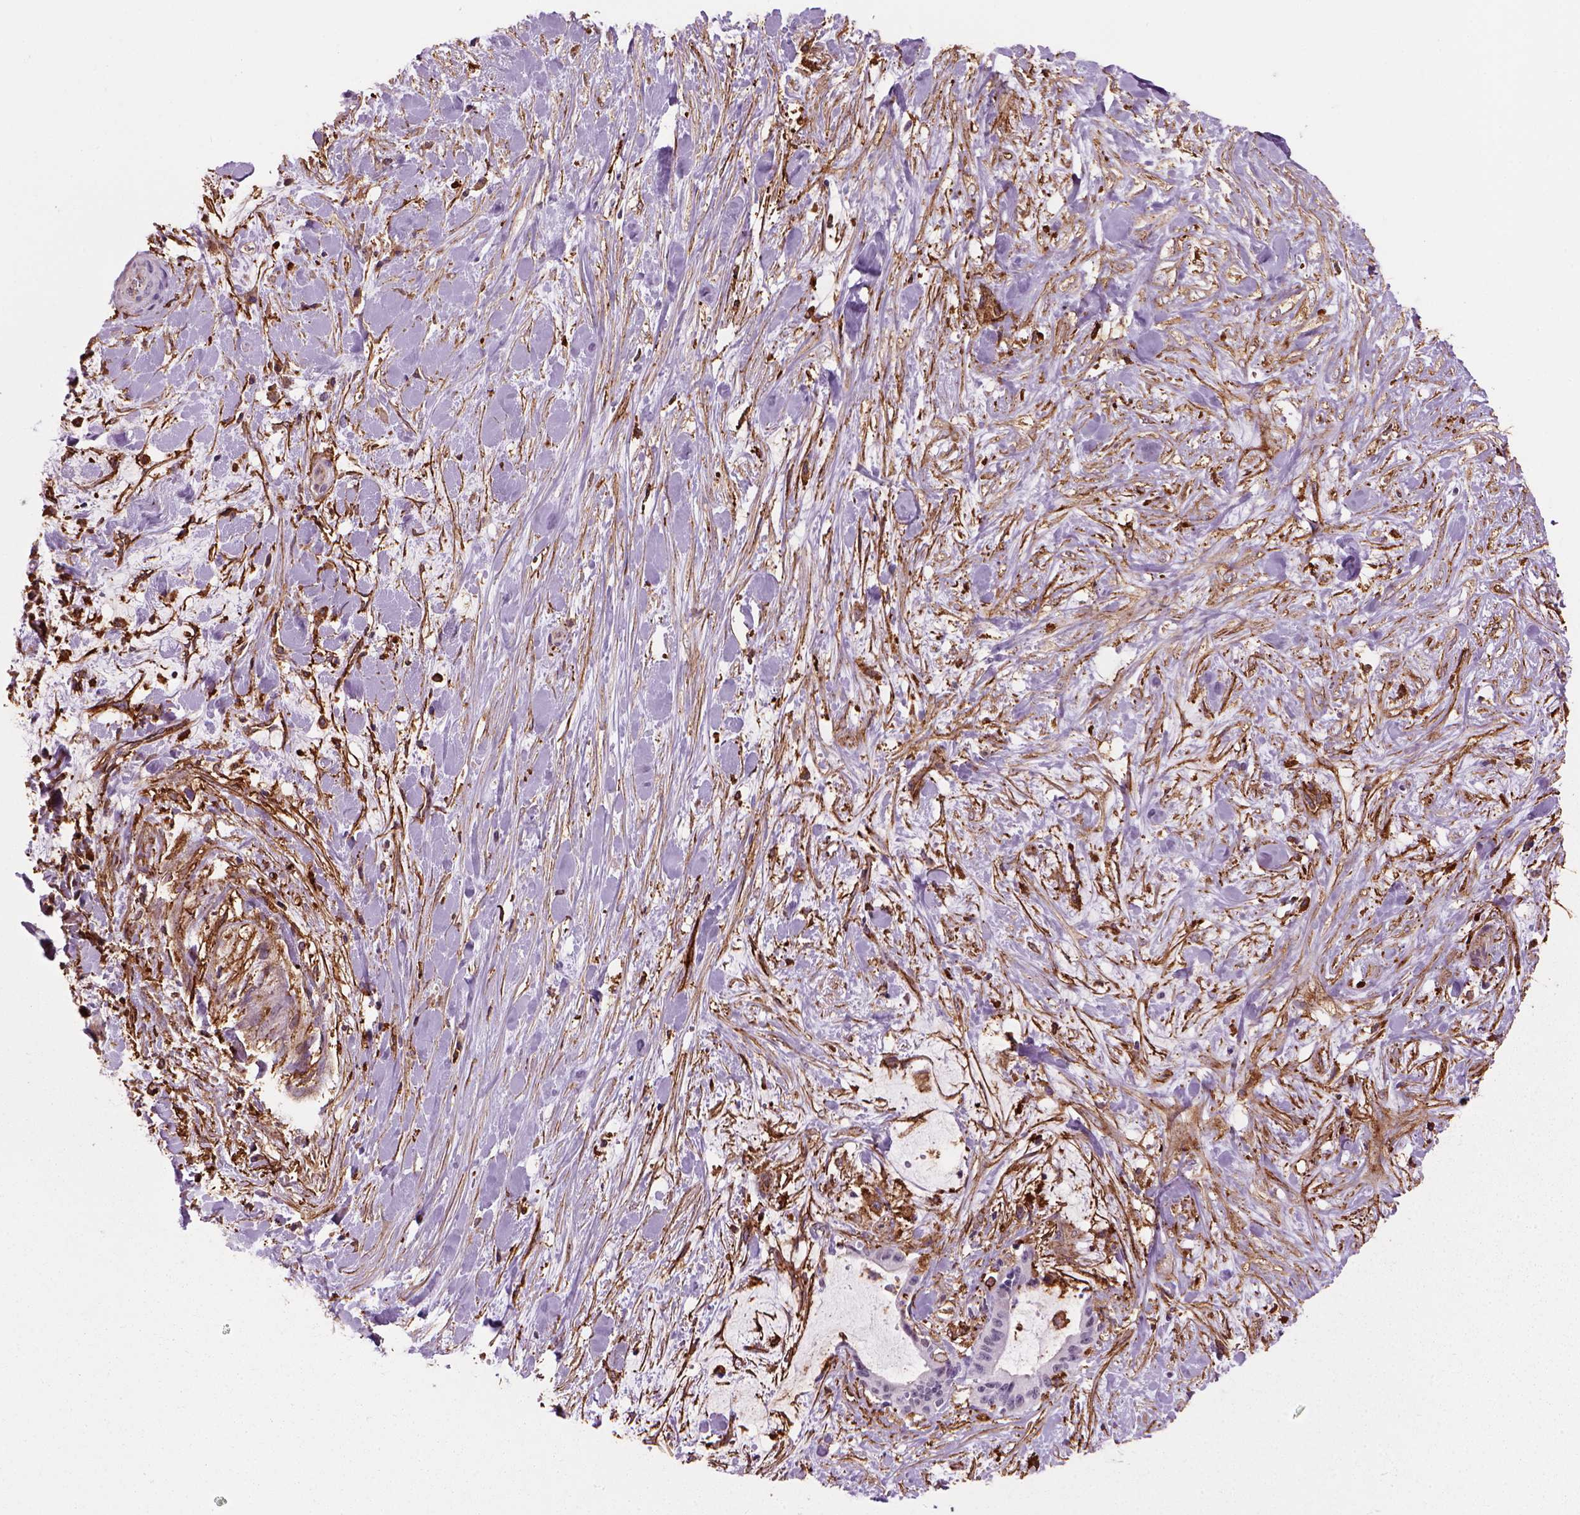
{"staining": {"intensity": "negative", "quantity": "none", "location": "none"}, "tissue": "liver cancer", "cell_type": "Tumor cells", "image_type": "cancer", "snomed": [{"axis": "morphology", "description": "Cholangiocarcinoma"}, {"axis": "topography", "description": "Liver"}], "caption": "Tumor cells are negative for protein expression in human liver cancer (cholangiocarcinoma).", "gene": "MARCKS", "patient": {"sex": "female", "age": 73}}